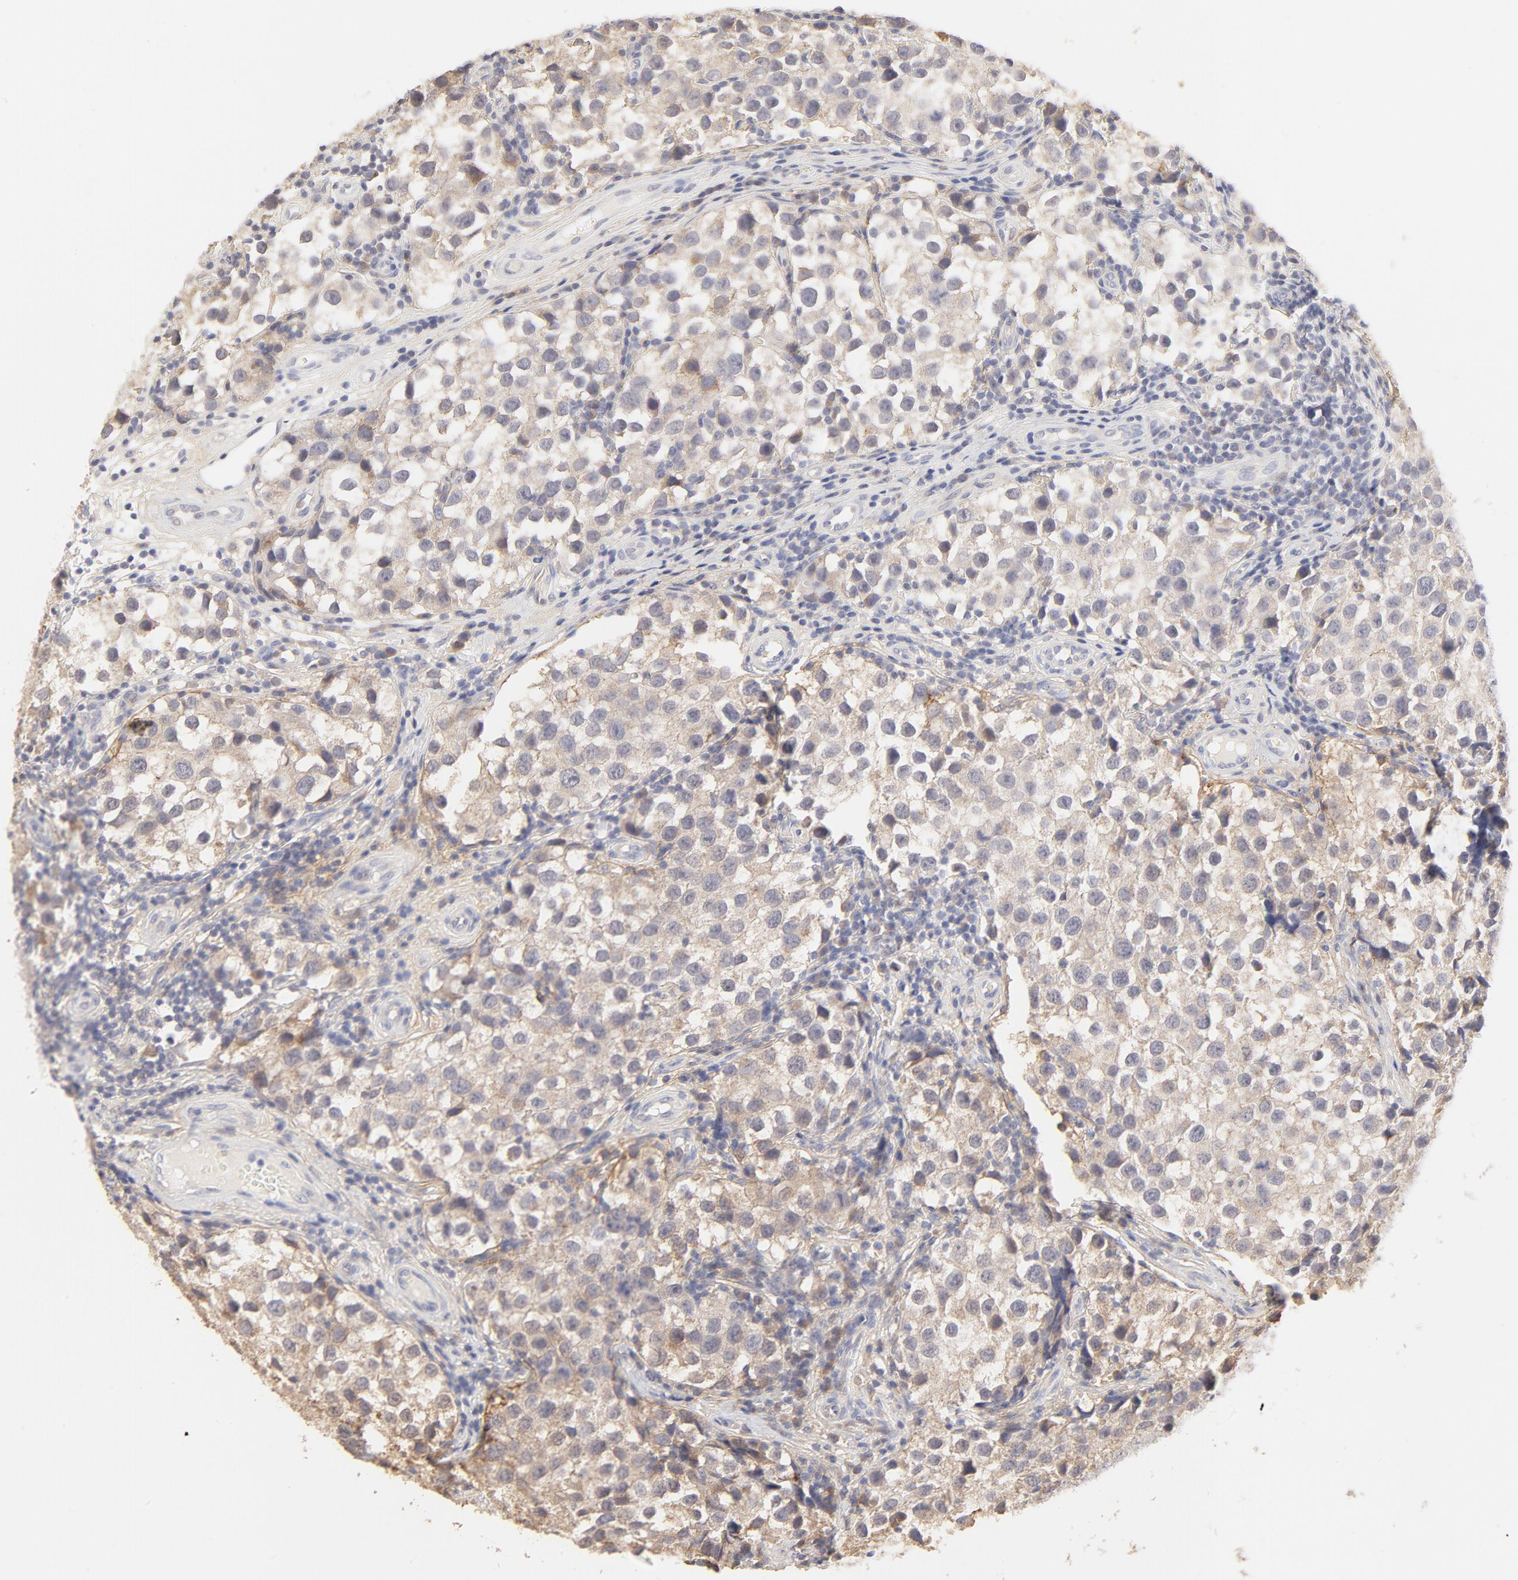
{"staining": {"intensity": "moderate", "quantity": "25%-75%", "location": "cytoplasmic/membranous"}, "tissue": "testis cancer", "cell_type": "Tumor cells", "image_type": "cancer", "snomed": [{"axis": "morphology", "description": "Seminoma, NOS"}, {"axis": "topography", "description": "Testis"}], "caption": "A photomicrograph of testis seminoma stained for a protein demonstrates moderate cytoplasmic/membranous brown staining in tumor cells.", "gene": "NKX2-2", "patient": {"sex": "male", "age": 39}}